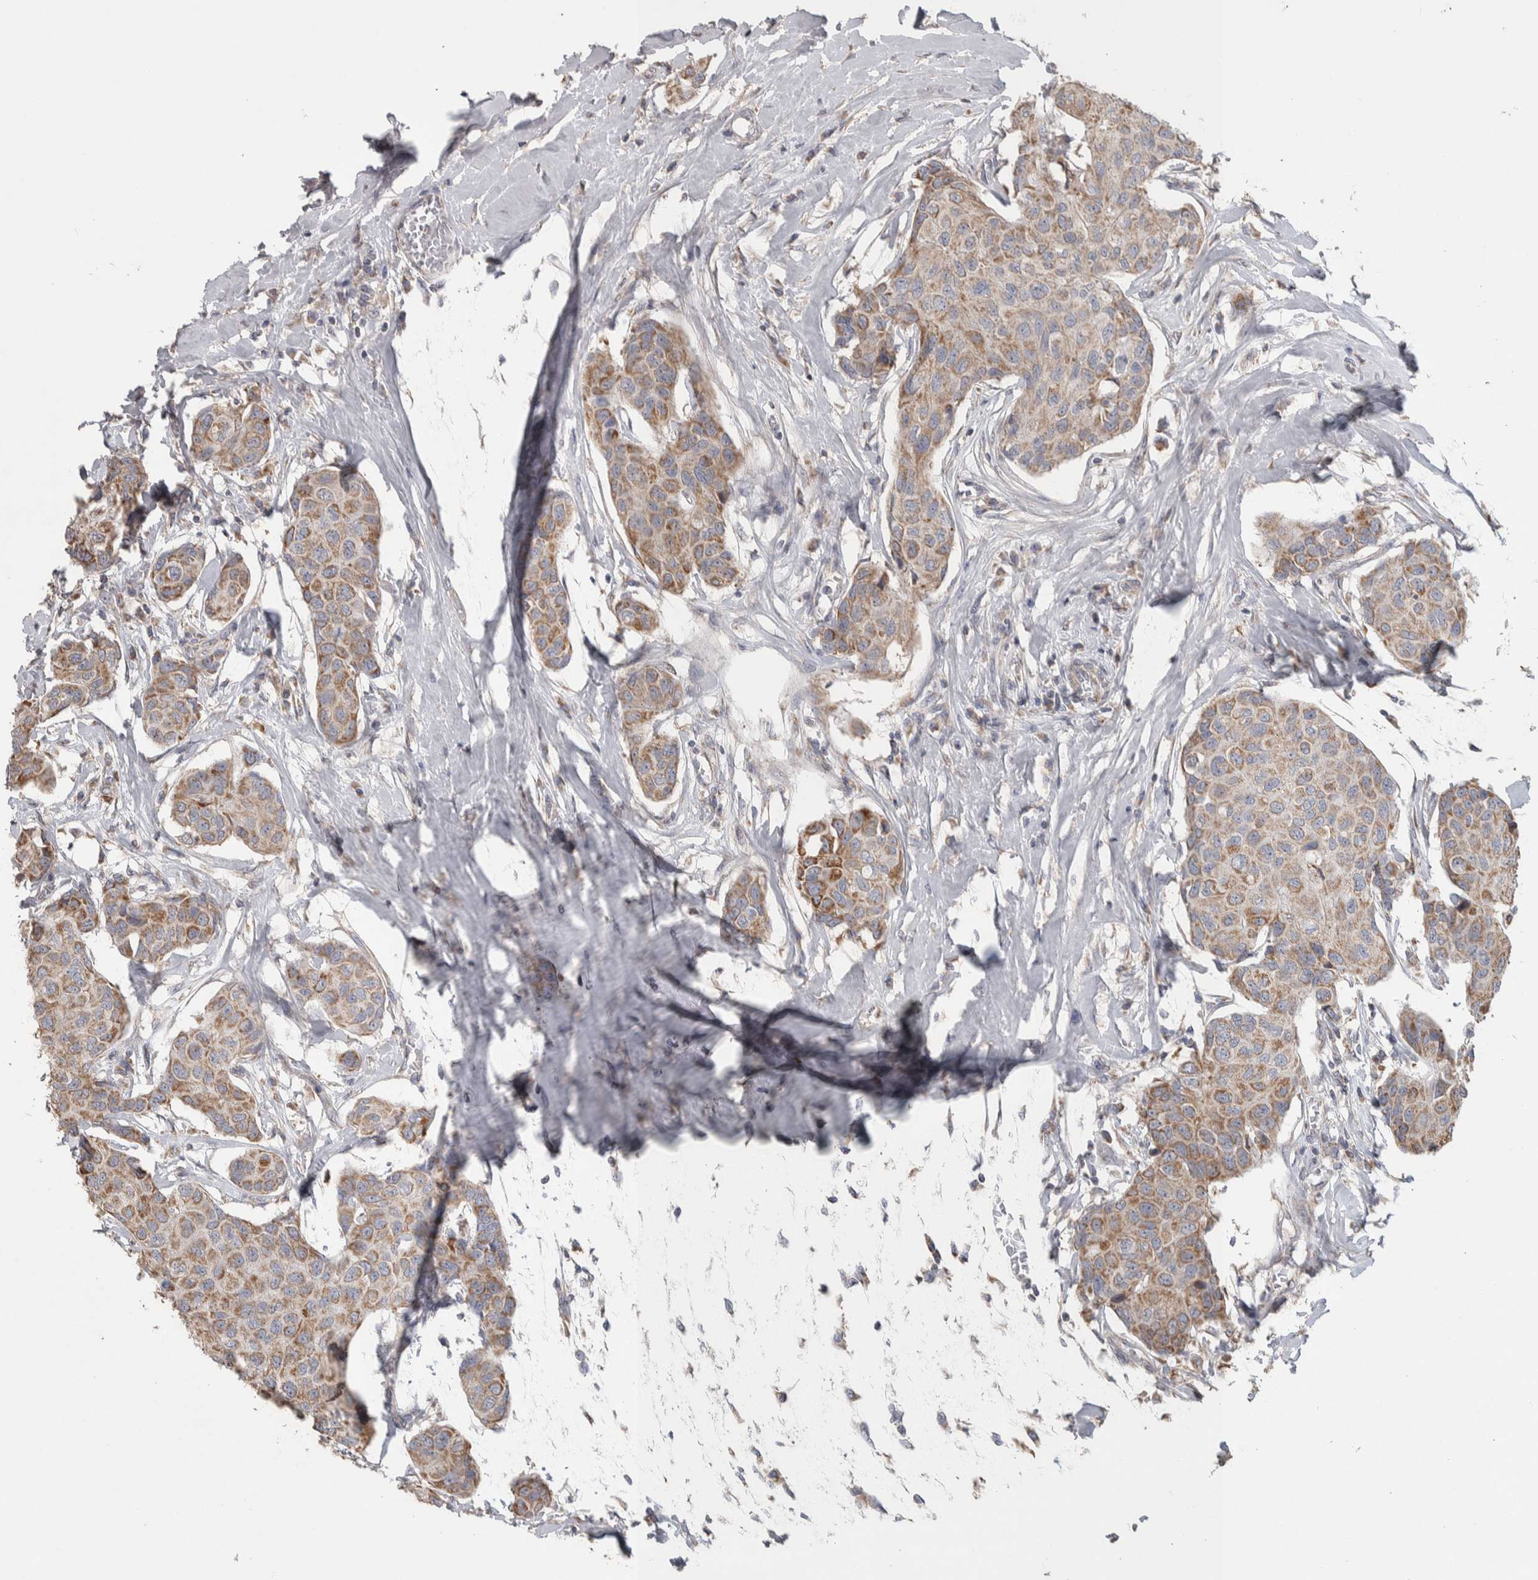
{"staining": {"intensity": "weak", "quantity": ">75%", "location": "cytoplasmic/membranous"}, "tissue": "breast cancer", "cell_type": "Tumor cells", "image_type": "cancer", "snomed": [{"axis": "morphology", "description": "Duct carcinoma"}, {"axis": "topography", "description": "Breast"}], "caption": "About >75% of tumor cells in breast cancer show weak cytoplasmic/membranous protein positivity as visualized by brown immunohistochemical staining.", "gene": "SCO1", "patient": {"sex": "female", "age": 80}}